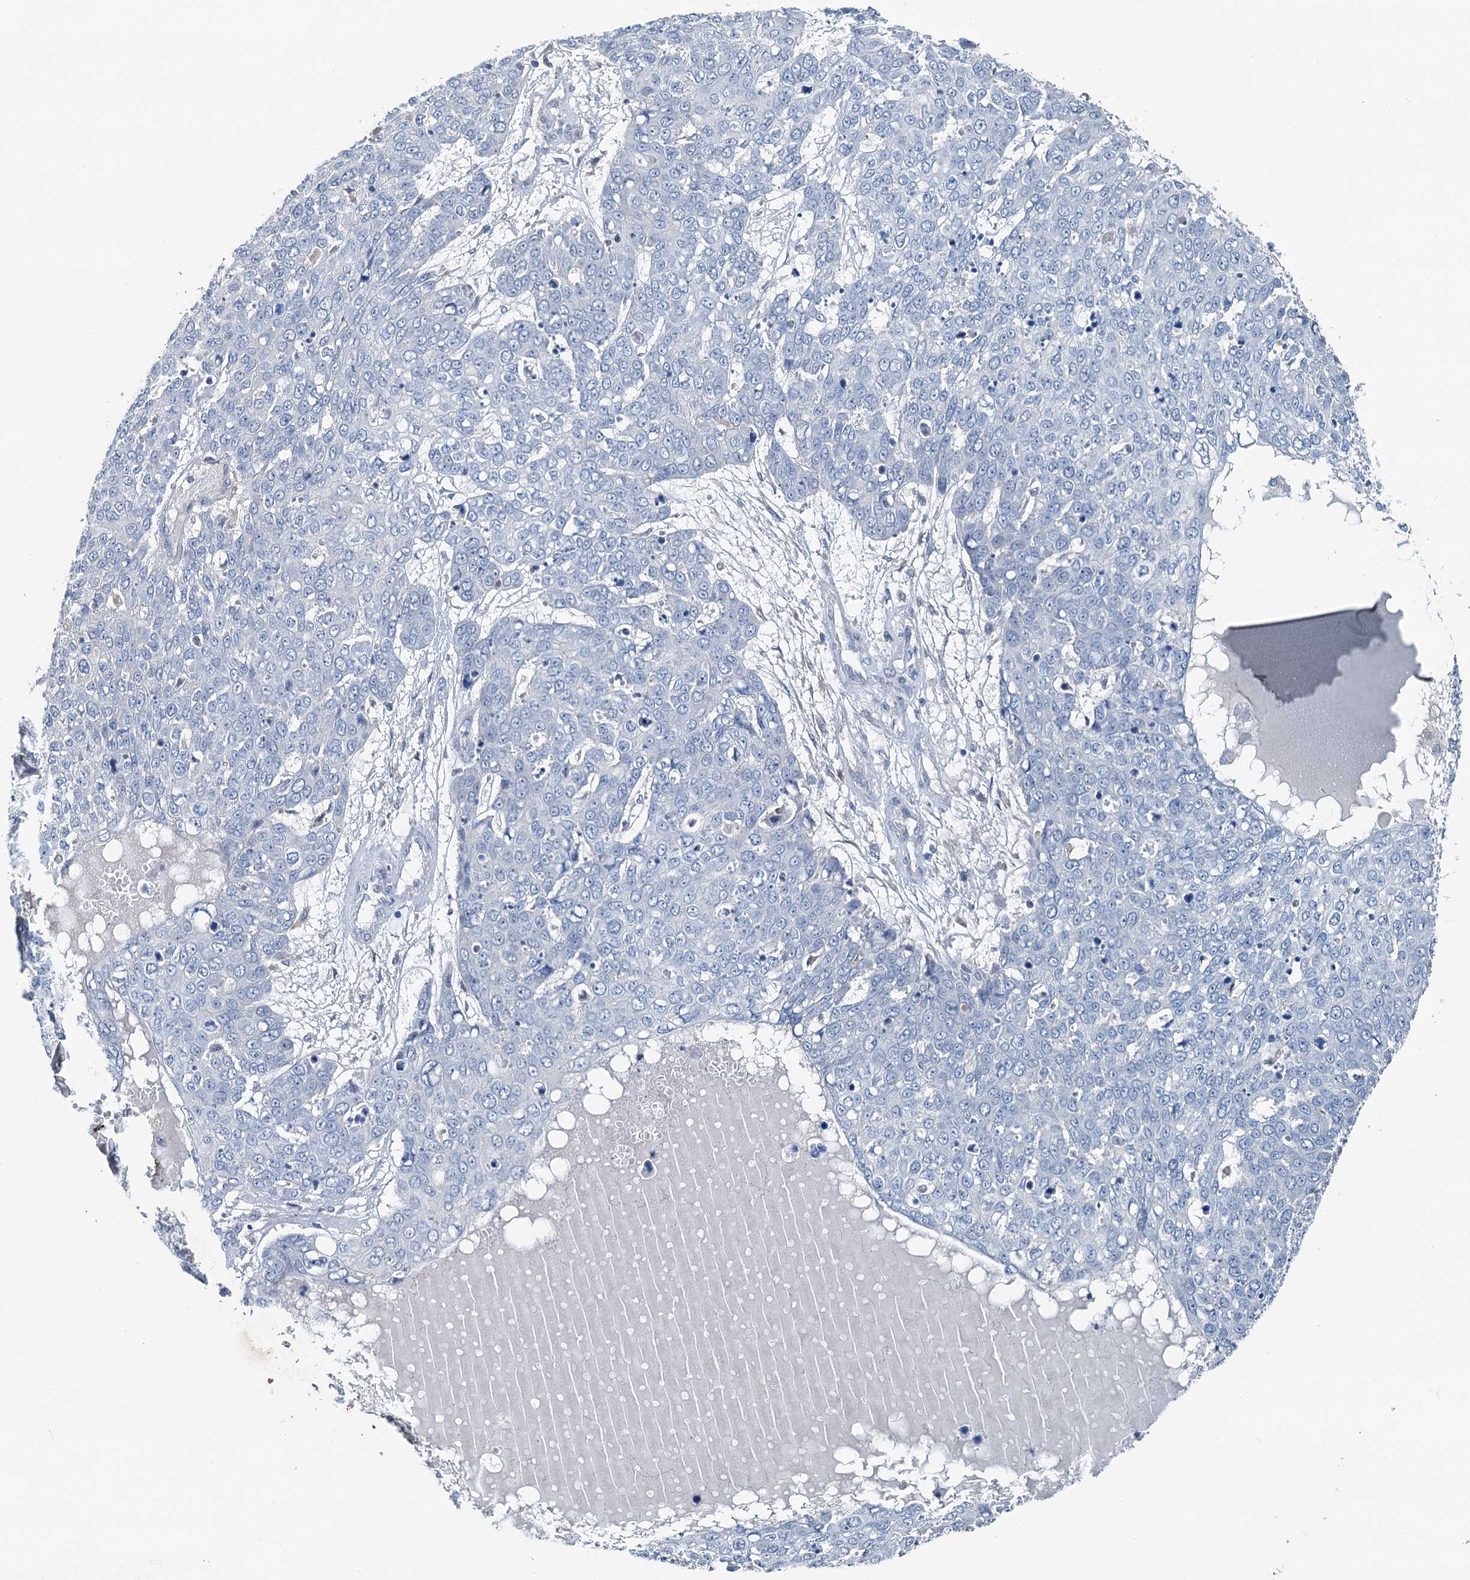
{"staining": {"intensity": "negative", "quantity": "none", "location": "none"}, "tissue": "skin cancer", "cell_type": "Tumor cells", "image_type": "cancer", "snomed": [{"axis": "morphology", "description": "Squamous cell carcinoma, NOS"}, {"axis": "topography", "description": "Skin"}], "caption": "DAB immunohistochemical staining of skin cancer (squamous cell carcinoma) demonstrates no significant staining in tumor cells.", "gene": "C6orf120", "patient": {"sex": "male", "age": 71}}